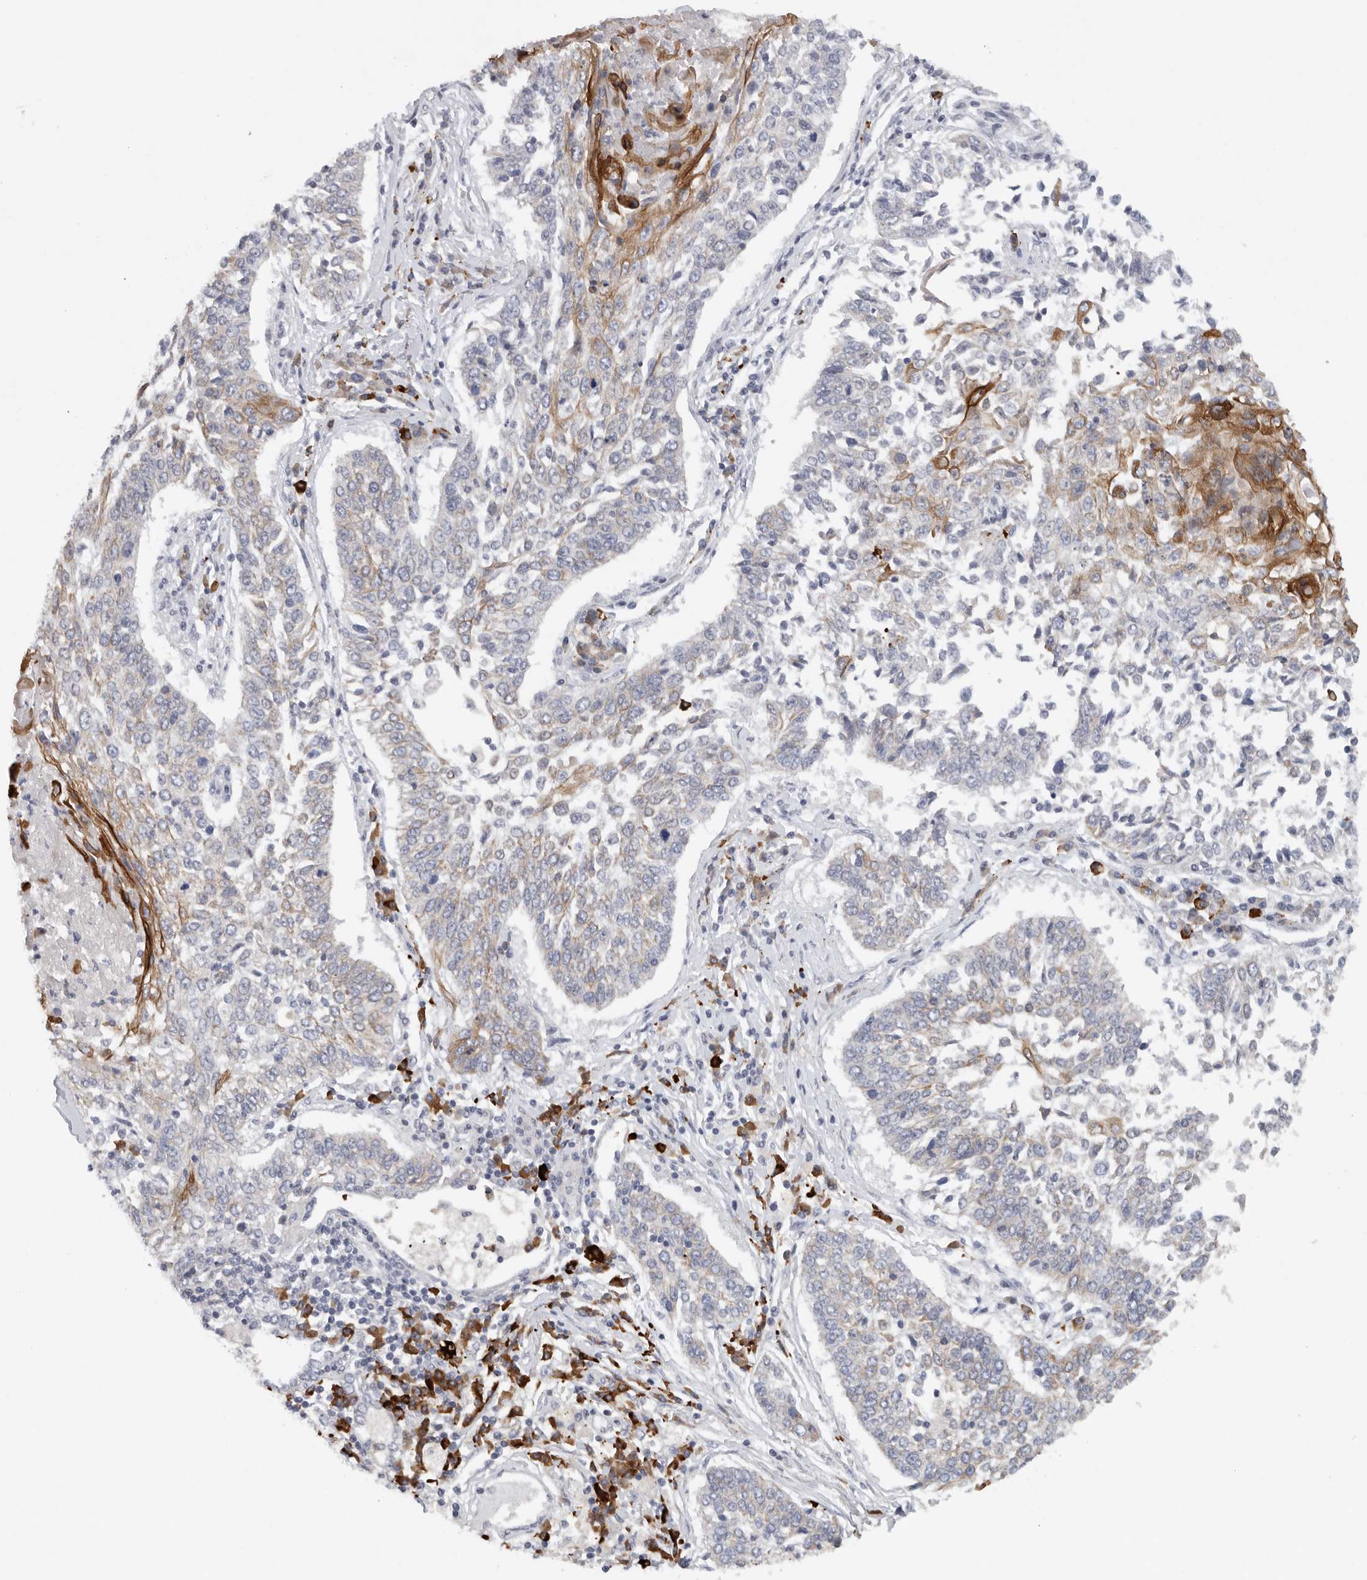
{"staining": {"intensity": "moderate", "quantity": "<25%", "location": "cytoplasmic/membranous"}, "tissue": "lung cancer", "cell_type": "Tumor cells", "image_type": "cancer", "snomed": [{"axis": "morphology", "description": "Normal tissue, NOS"}, {"axis": "morphology", "description": "Squamous cell carcinoma, NOS"}, {"axis": "topography", "description": "Cartilage tissue"}, {"axis": "topography", "description": "Lung"}, {"axis": "topography", "description": "Peripheral nerve tissue"}], "caption": "Immunohistochemical staining of human lung squamous cell carcinoma shows low levels of moderate cytoplasmic/membranous positivity in approximately <25% of tumor cells. (Stains: DAB (3,3'-diaminobenzidine) in brown, nuclei in blue, Microscopy: brightfield microscopy at high magnification).", "gene": "TMEM69", "patient": {"sex": "female", "age": 49}}